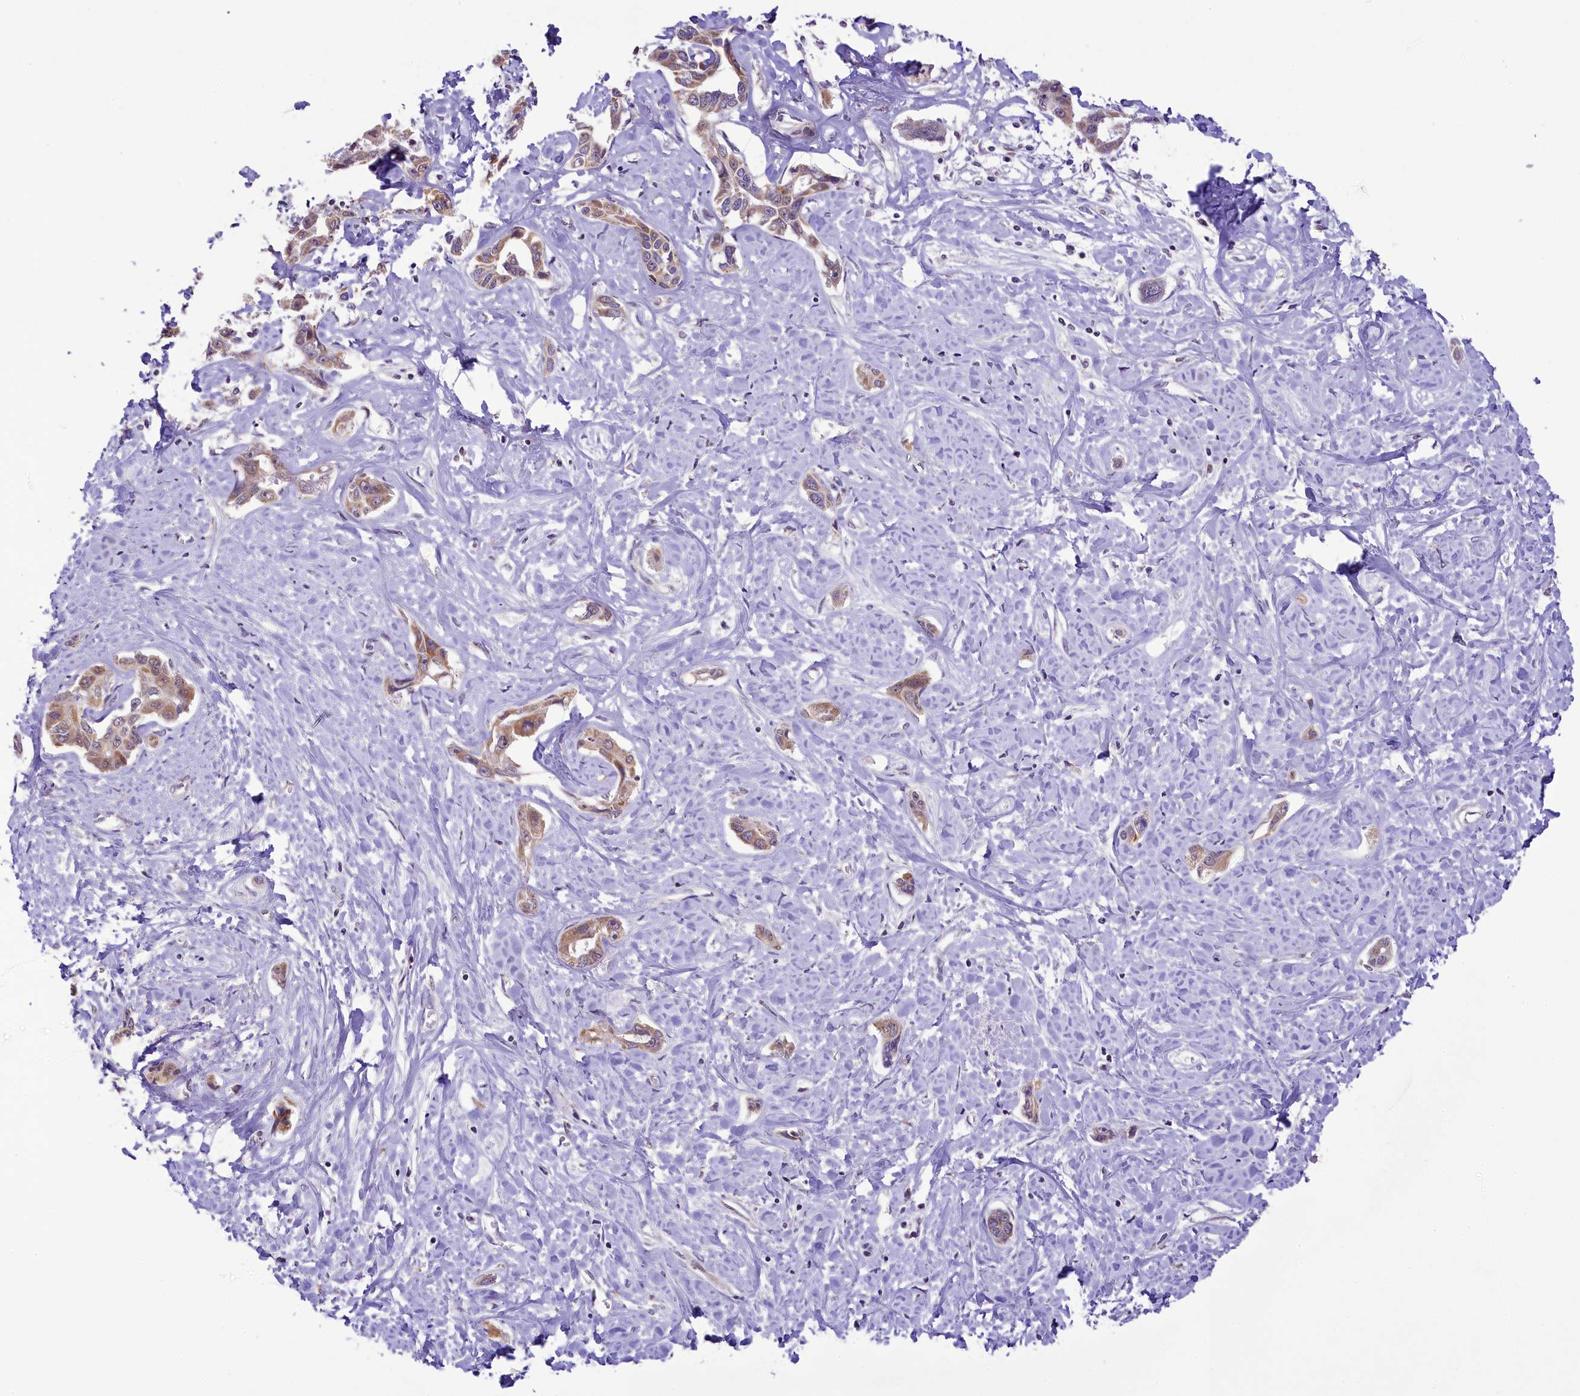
{"staining": {"intensity": "moderate", "quantity": "25%-75%", "location": "cytoplasmic/membranous"}, "tissue": "liver cancer", "cell_type": "Tumor cells", "image_type": "cancer", "snomed": [{"axis": "morphology", "description": "Cholangiocarcinoma"}, {"axis": "topography", "description": "Liver"}], "caption": "Liver cholangiocarcinoma stained with DAB (3,3'-diaminobenzidine) immunohistochemistry (IHC) displays medium levels of moderate cytoplasmic/membranous expression in about 25%-75% of tumor cells. (IHC, brightfield microscopy, high magnification).", "gene": "PAF1", "patient": {"sex": "male", "age": 59}}